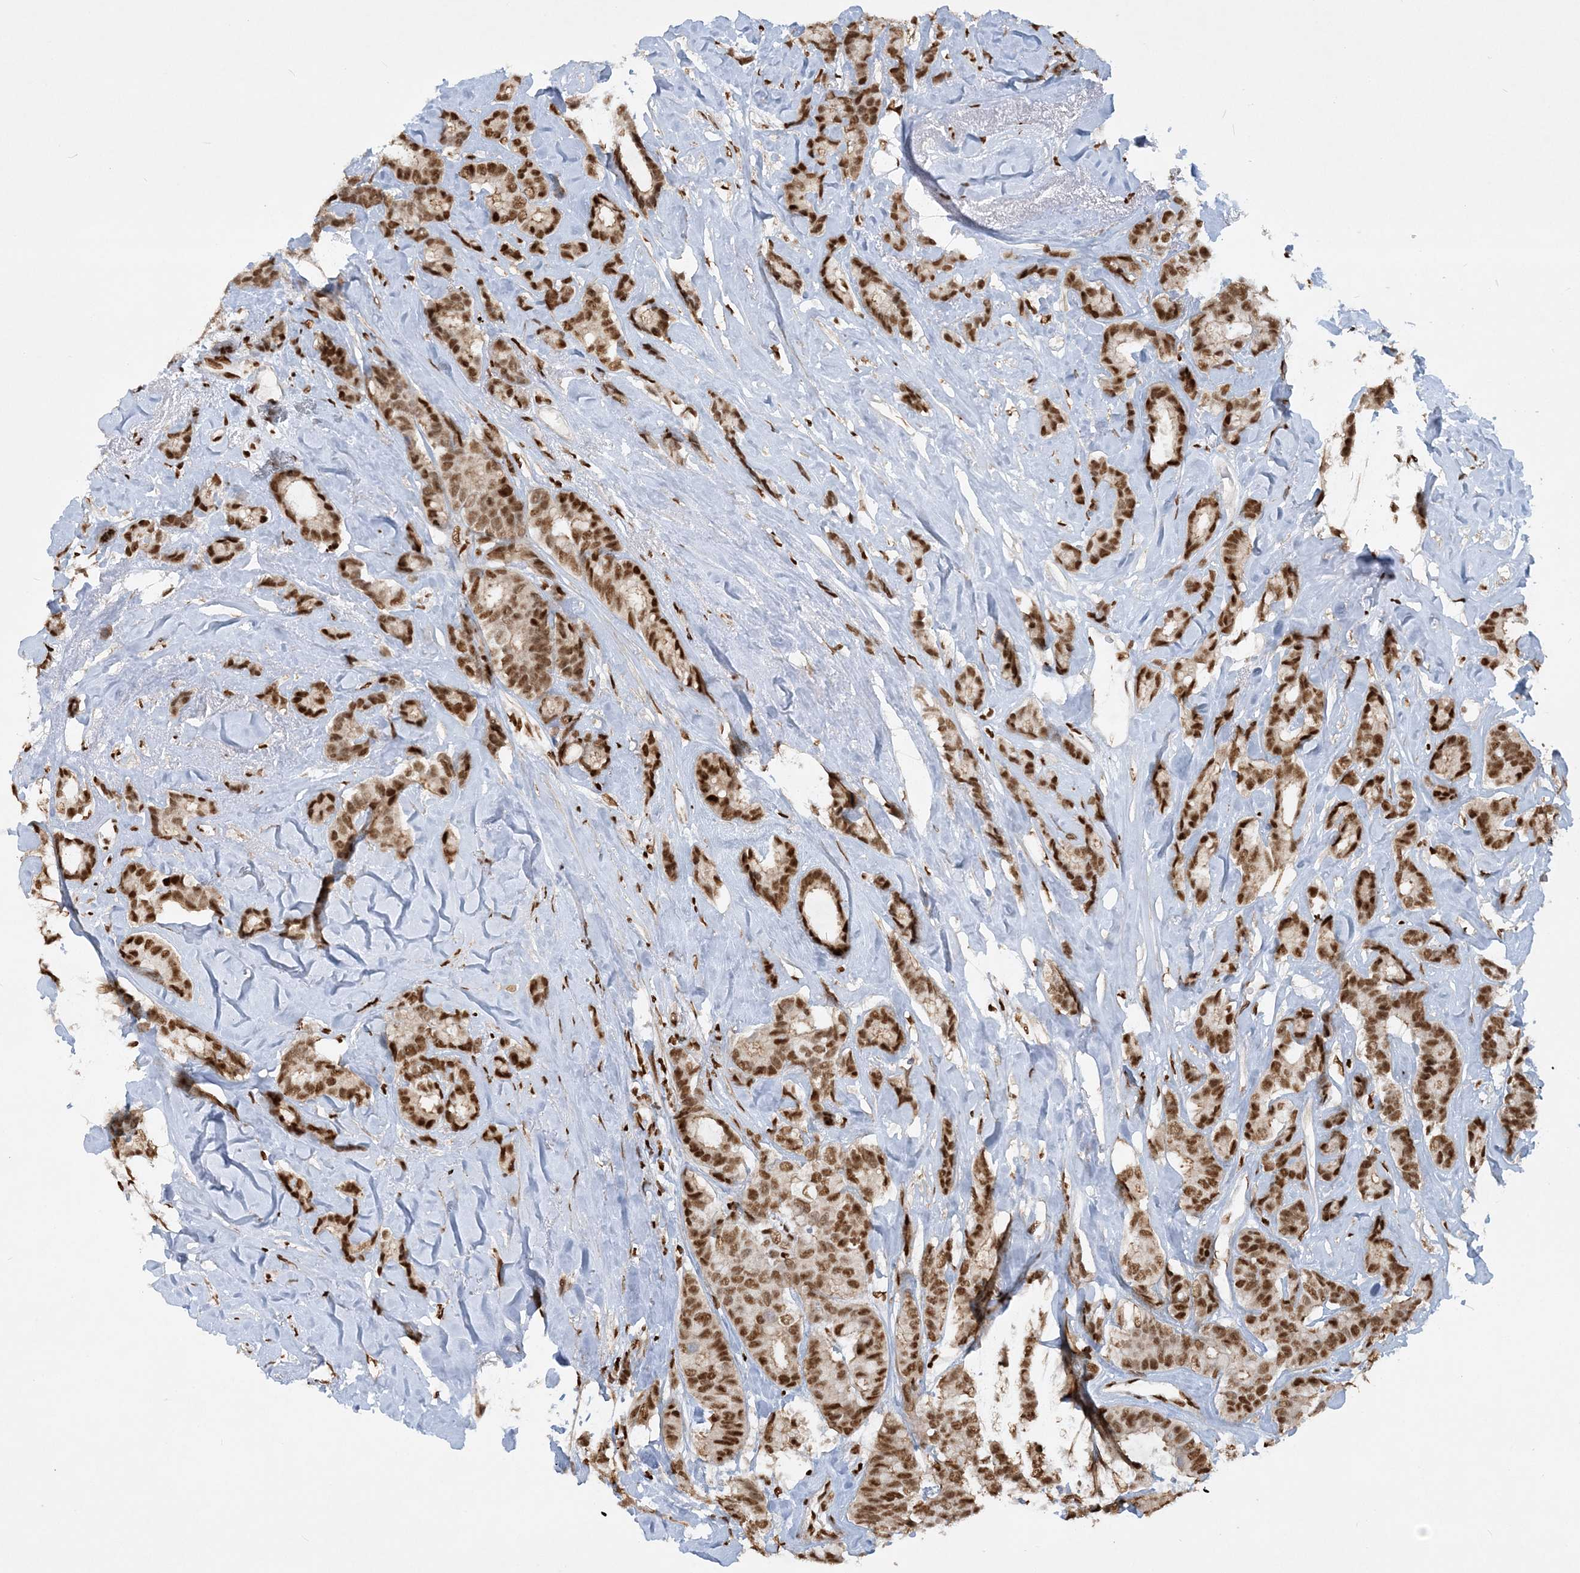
{"staining": {"intensity": "moderate", "quantity": ">75%", "location": "nuclear"}, "tissue": "breast cancer", "cell_type": "Tumor cells", "image_type": "cancer", "snomed": [{"axis": "morphology", "description": "Duct carcinoma"}, {"axis": "topography", "description": "Breast"}], "caption": "Breast invasive ductal carcinoma tissue demonstrates moderate nuclear staining in about >75% of tumor cells, visualized by immunohistochemistry.", "gene": "DELE1", "patient": {"sex": "female", "age": 87}}